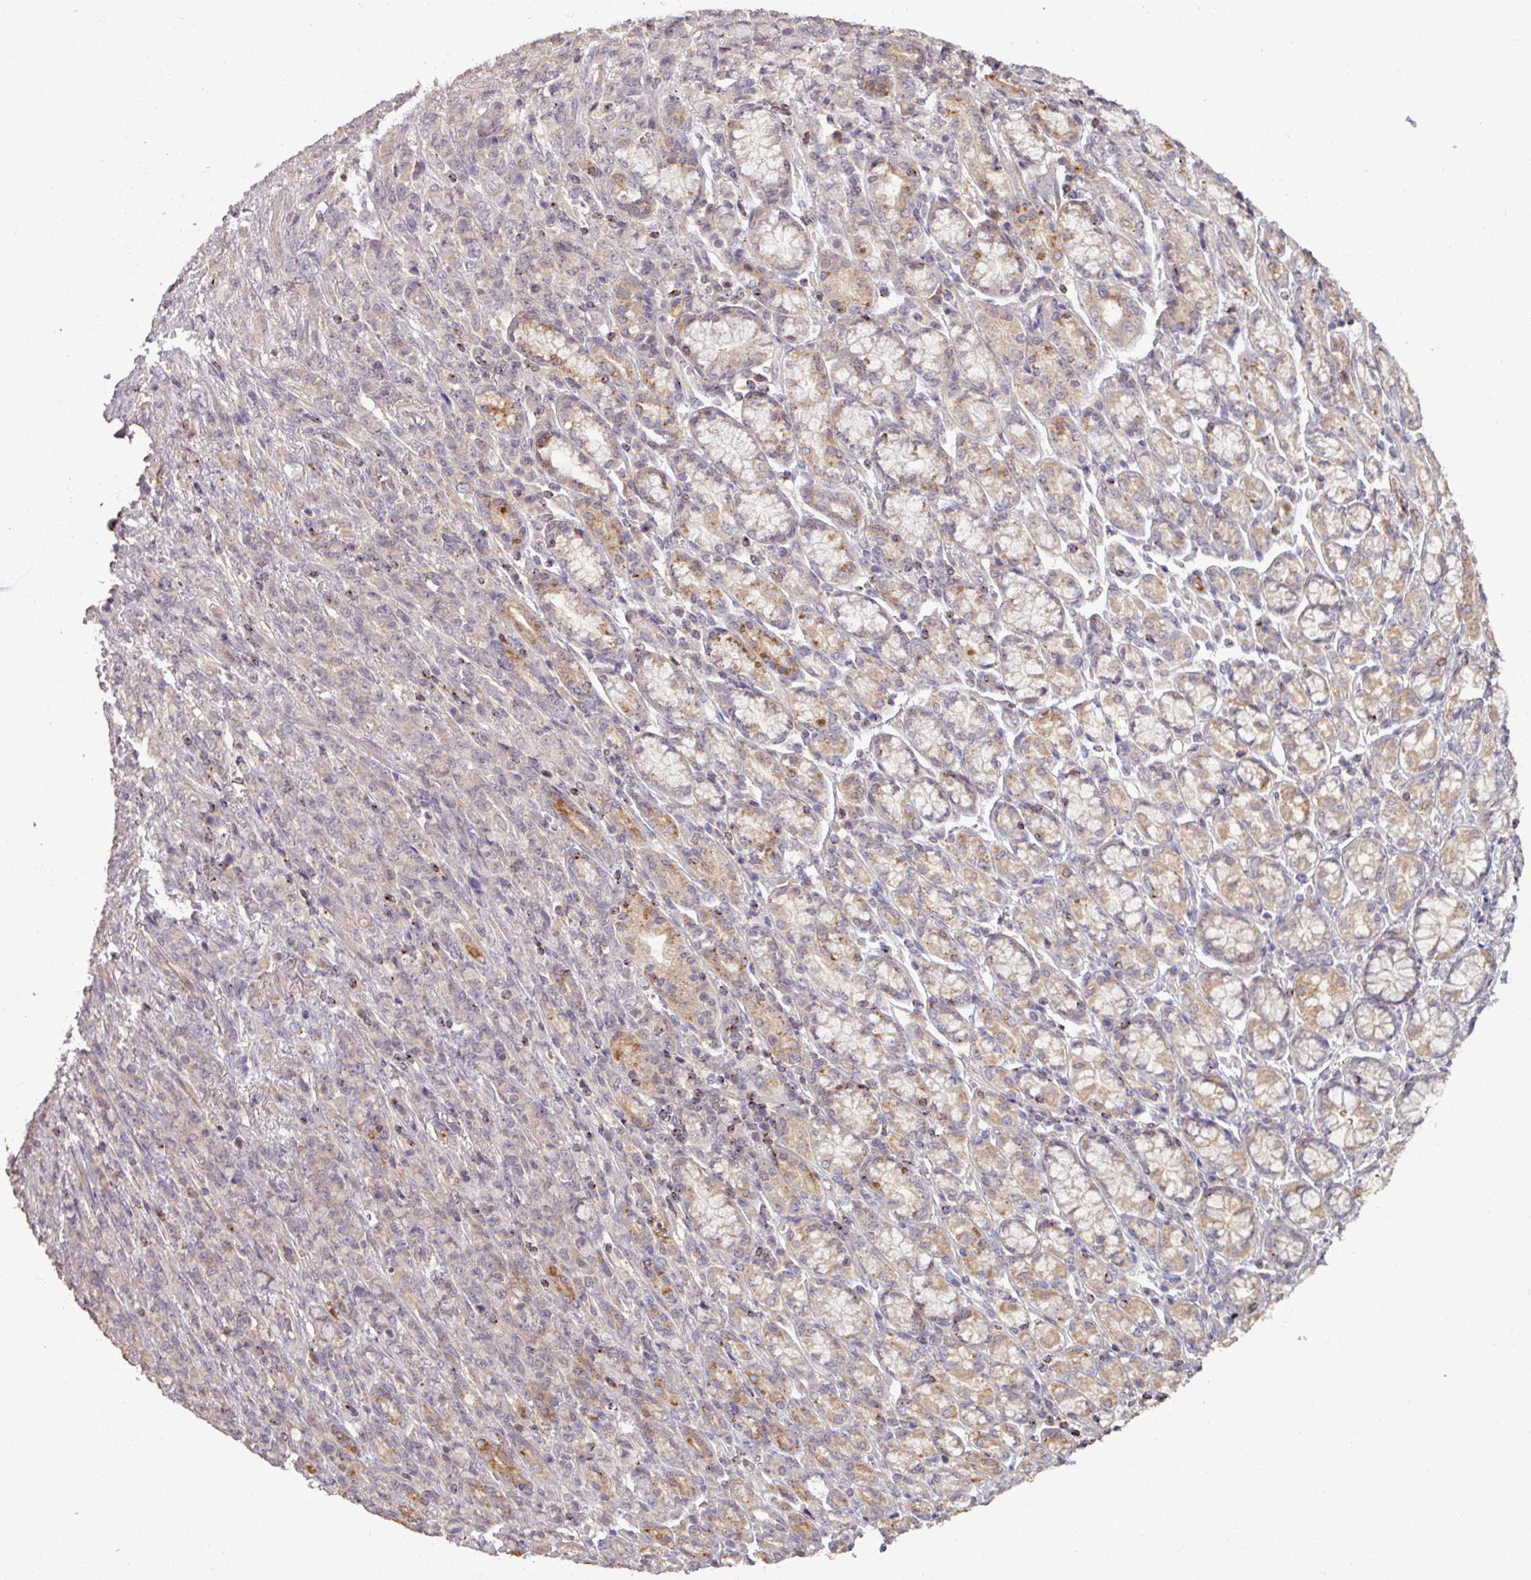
{"staining": {"intensity": "negative", "quantity": "none", "location": "none"}, "tissue": "stomach cancer", "cell_type": "Tumor cells", "image_type": "cancer", "snomed": [{"axis": "morphology", "description": "Adenocarcinoma, NOS"}, {"axis": "topography", "description": "Stomach"}], "caption": "Immunohistochemistry (IHC) of human stomach cancer (adenocarcinoma) displays no positivity in tumor cells.", "gene": "OR6B1", "patient": {"sex": "female", "age": 79}}